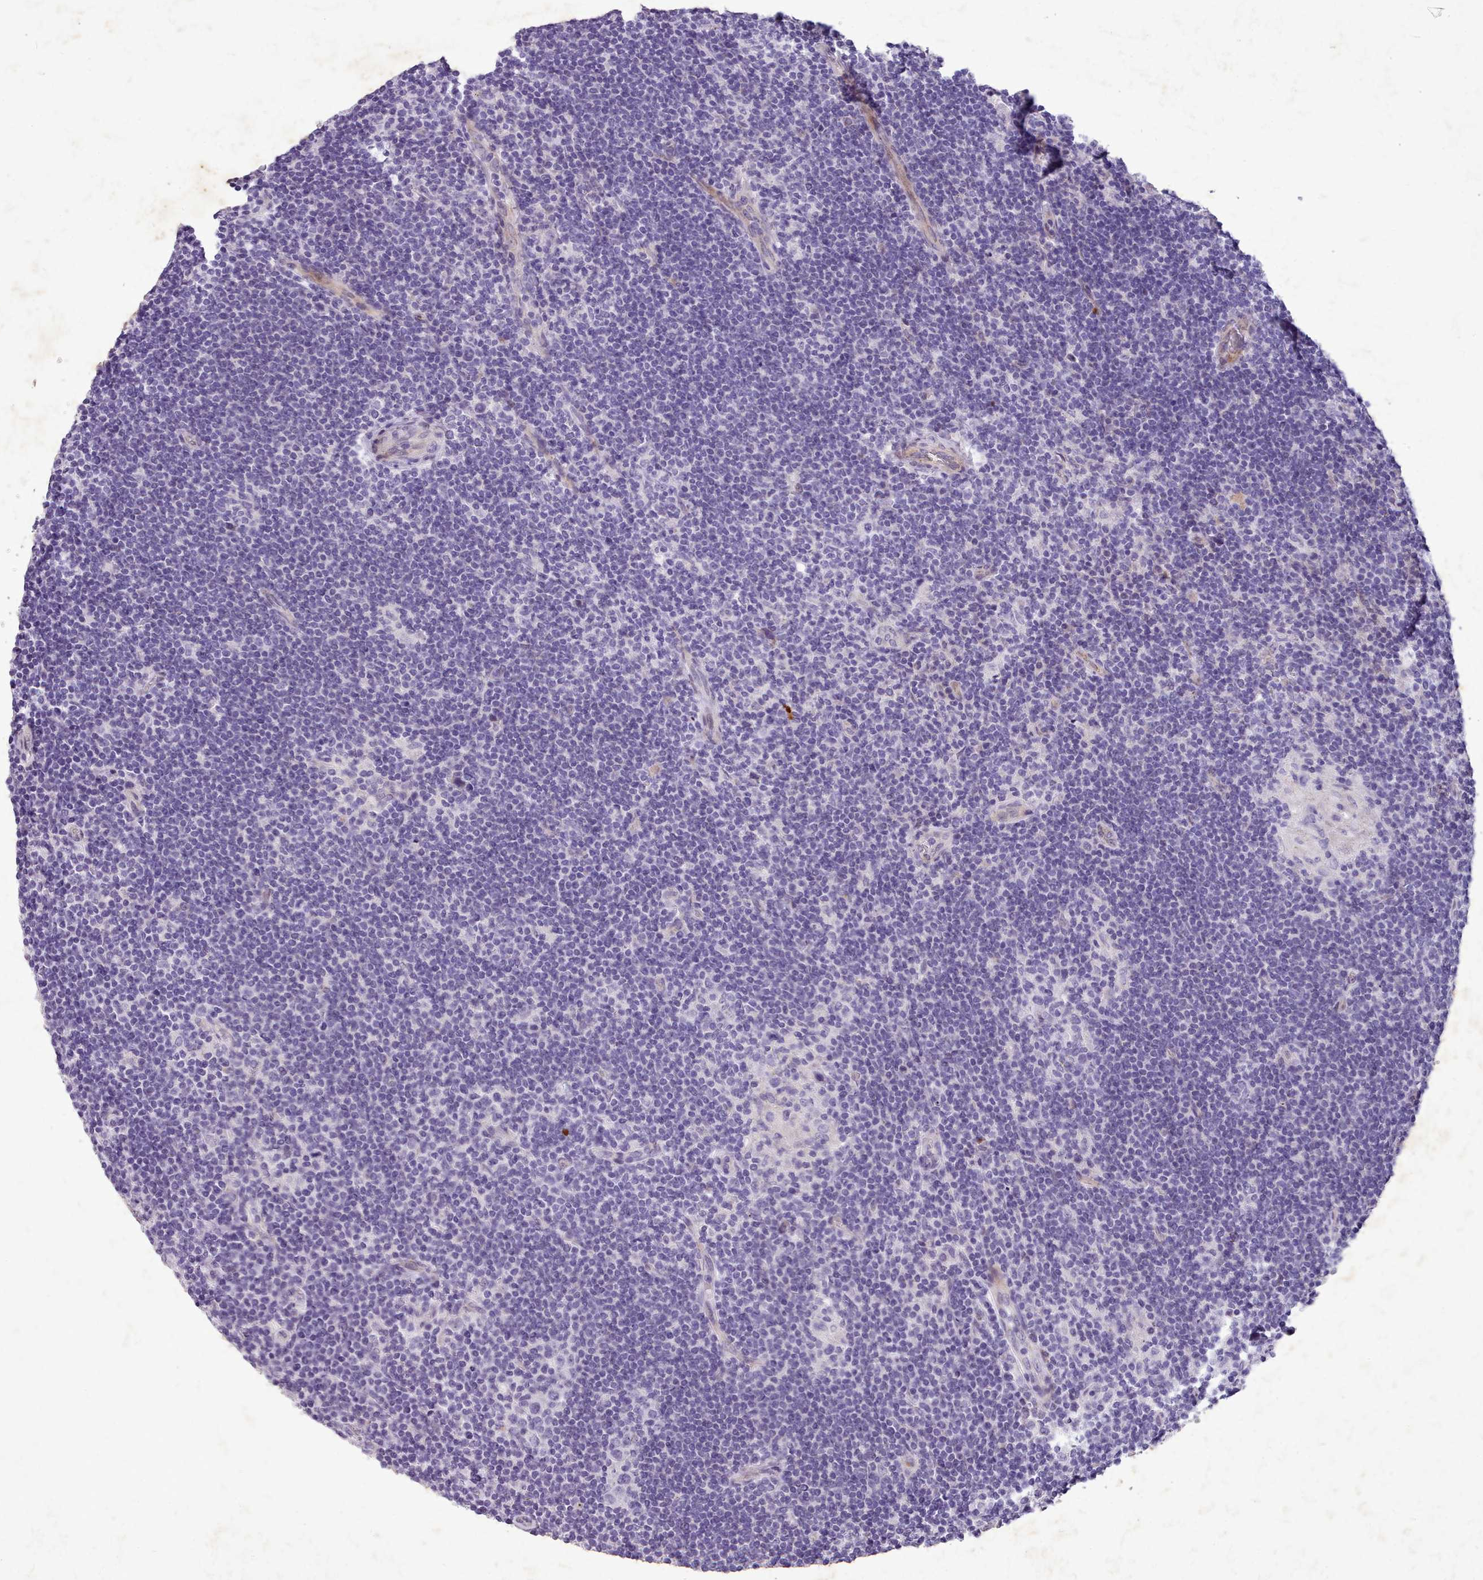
{"staining": {"intensity": "negative", "quantity": "none", "location": "none"}, "tissue": "lymphoma", "cell_type": "Tumor cells", "image_type": "cancer", "snomed": [{"axis": "morphology", "description": "Hodgkin's disease, NOS"}, {"axis": "topography", "description": "Lymph node"}], "caption": "An image of lymphoma stained for a protein reveals no brown staining in tumor cells.", "gene": "KCNT2", "patient": {"sex": "female", "age": 57}}